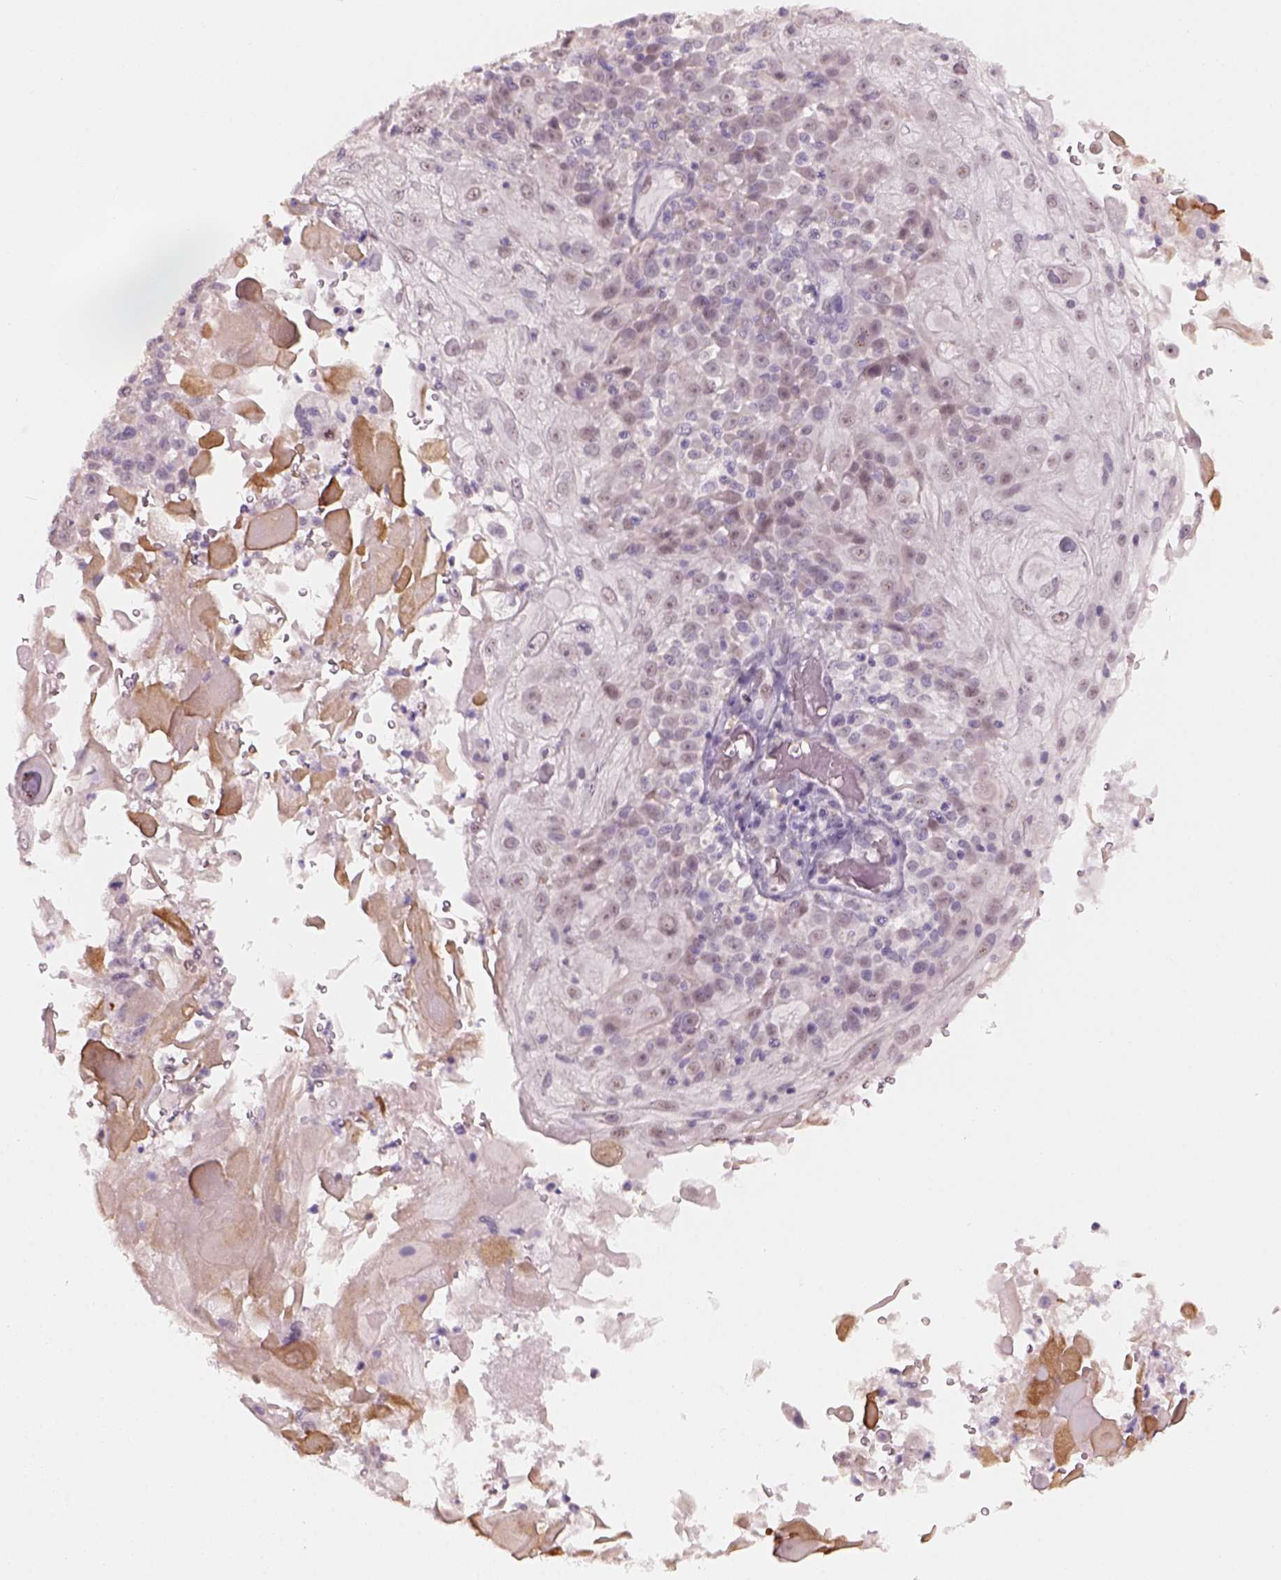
{"staining": {"intensity": "negative", "quantity": "none", "location": "none"}, "tissue": "skin cancer", "cell_type": "Tumor cells", "image_type": "cancer", "snomed": [{"axis": "morphology", "description": "Normal tissue, NOS"}, {"axis": "morphology", "description": "Squamous cell carcinoma, NOS"}, {"axis": "topography", "description": "Skin"}], "caption": "Squamous cell carcinoma (skin) was stained to show a protein in brown. There is no significant expression in tumor cells. (DAB (3,3'-diaminobenzidine) immunohistochemistry with hematoxylin counter stain).", "gene": "NAT8", "patient": {"sex": "female", "age": 83}}